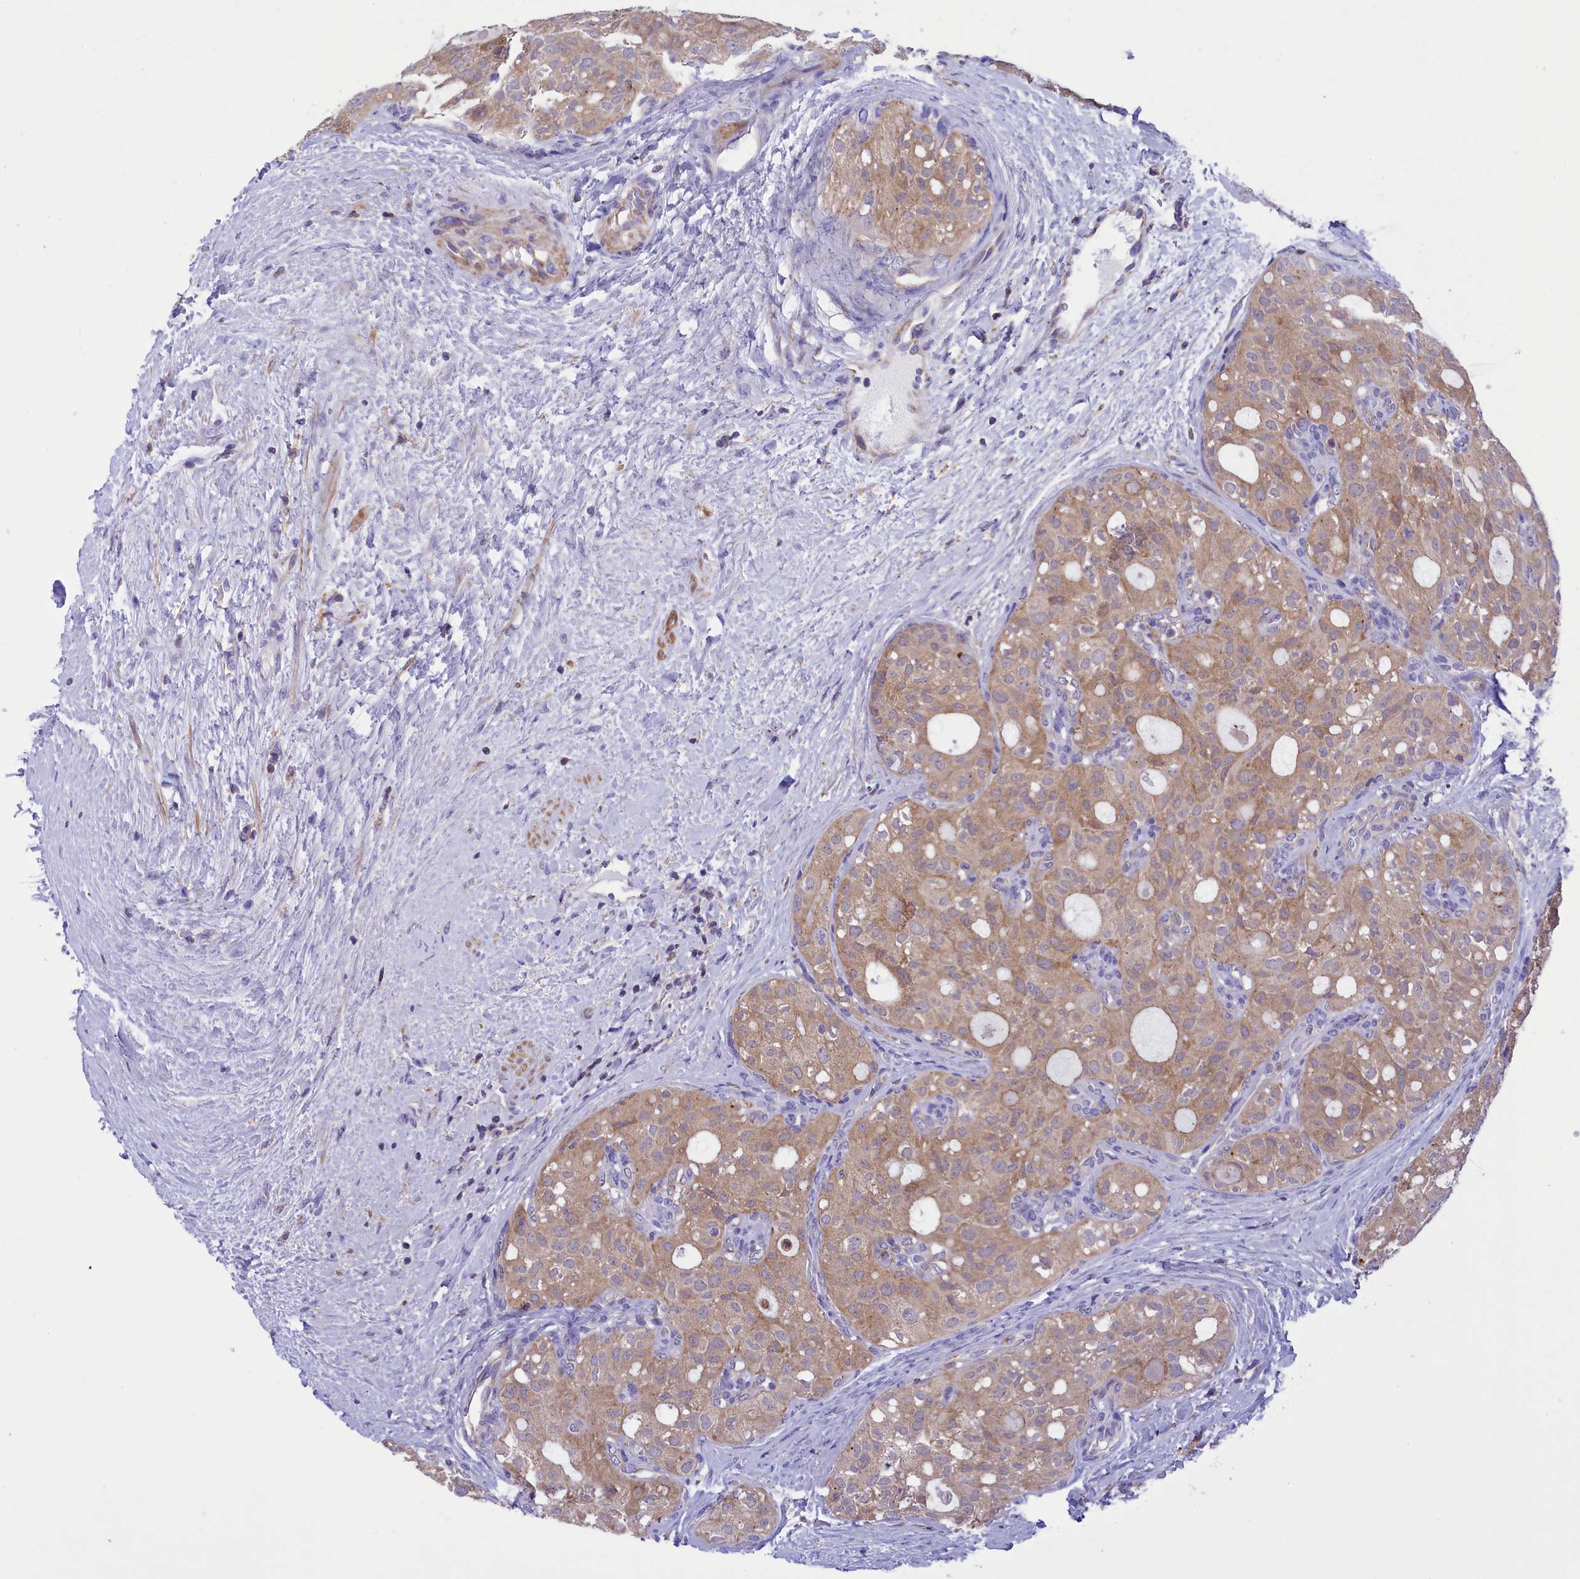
{"staining": {"intensity": "weak", "quantity": ">75%", "location": "cytoplasmic/membranous"}, "tissue": "thyroid cancer", "cell_type": "Tumor cells", "image_type": "cancer", "snomed": [{"axis": "morphology", "description": "Follicular adenoma carcinoma, NOS"}, {"axis": "topography", "description": "Thyroid gland"}], "caption": "The micrograph reveals a brown stain indicating the presence of a protein in the cytoplasmic/membranous of tumor cells in thyroid cancer.", "gene": "CORO7-PAM16", "patient": {"sex": "male", "age": 75}}